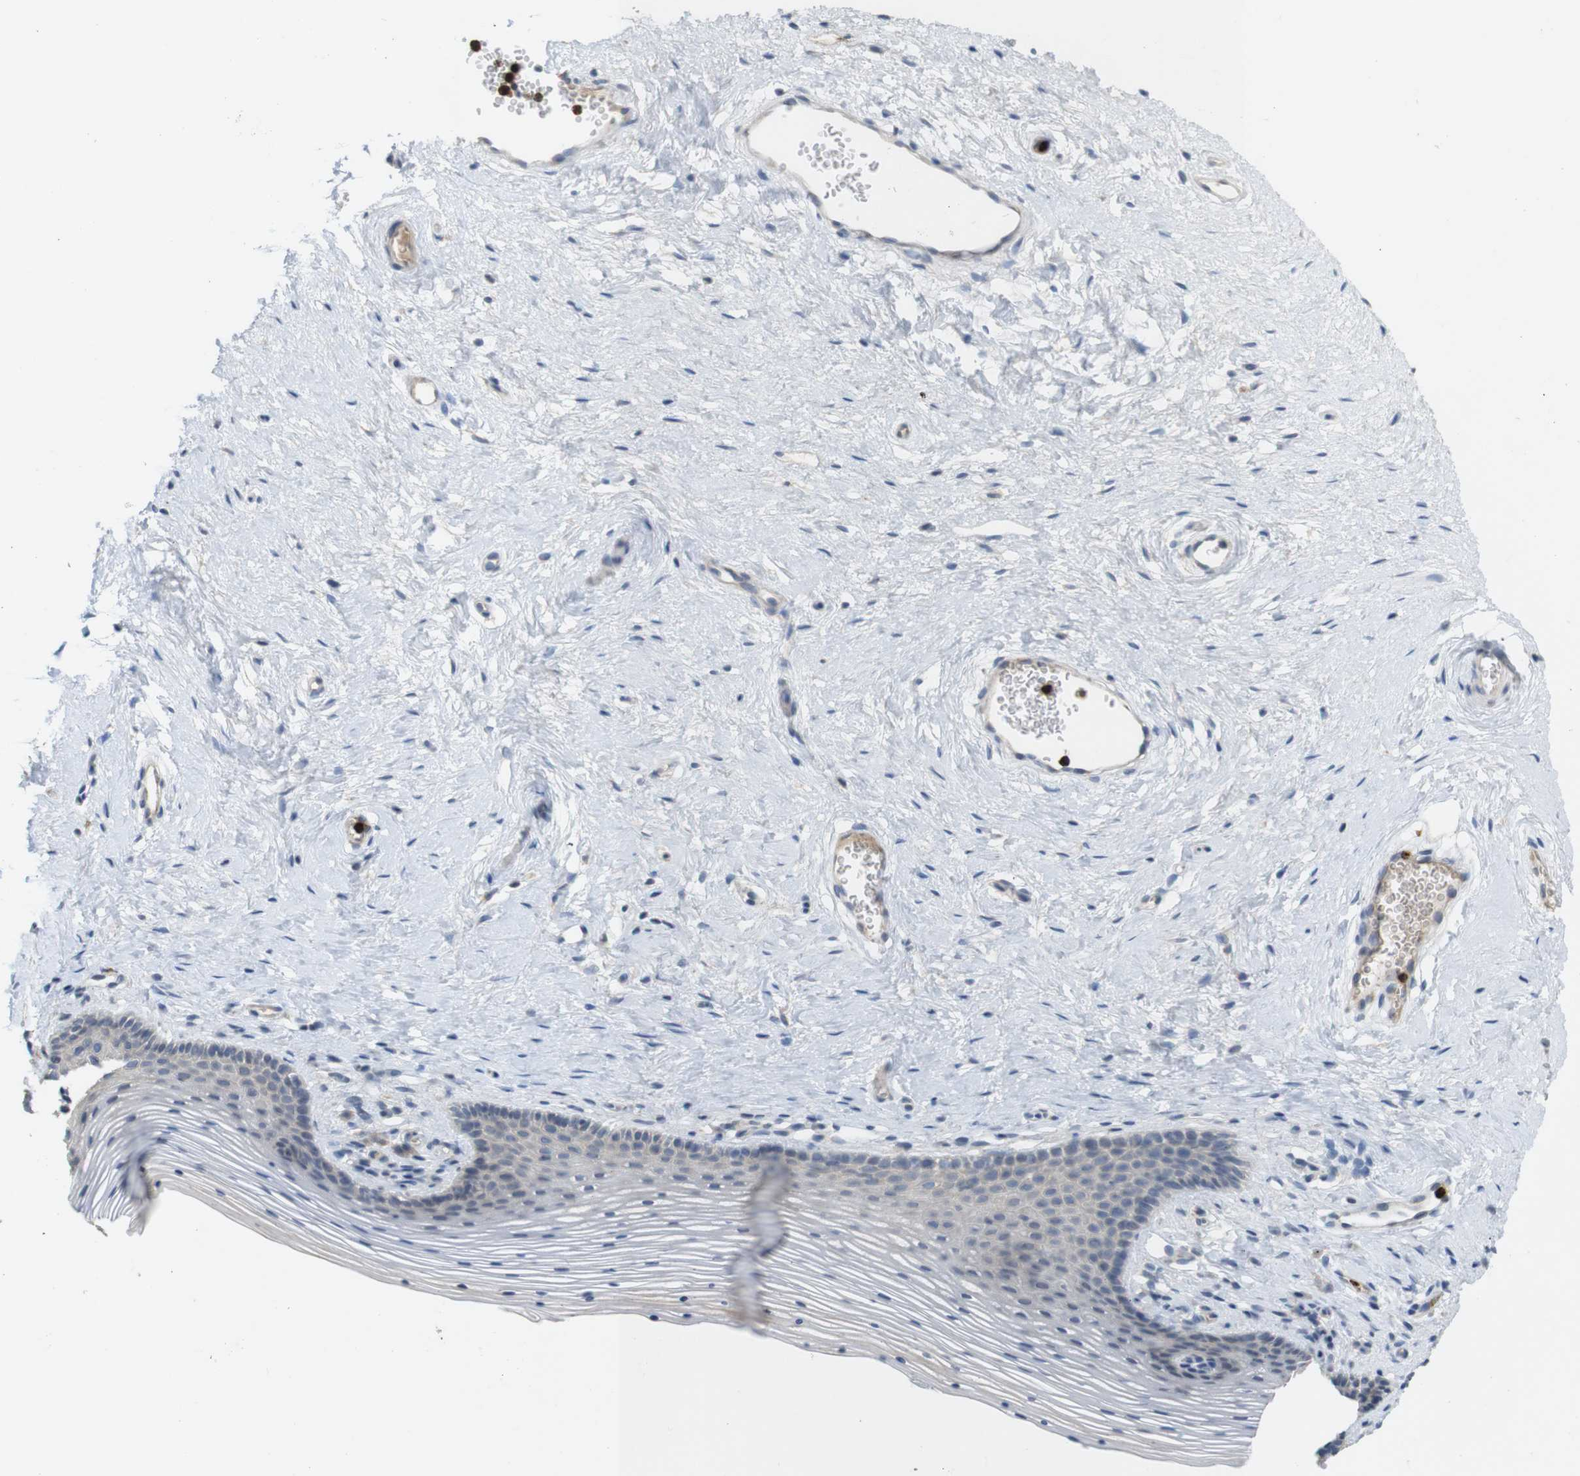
{"staining": {"intensity": "negative", "quantity": "none", "location": "none"}, "tissue": "vagina", "cell_type": "Squamous epithelial cells", "image_type": "normal", "snomed": [{"axis": "morphology", "description": "Normal tissue, NOS"}, {"axis": "topography", "description": "Vagina"}], "caption": "DAB immunohistochemical staining of normal human vagina exhibits no significant expression in squamous epithelial cells.", "gene": "TSPAN14", "patient": {"sex": "female", "age": 32}}